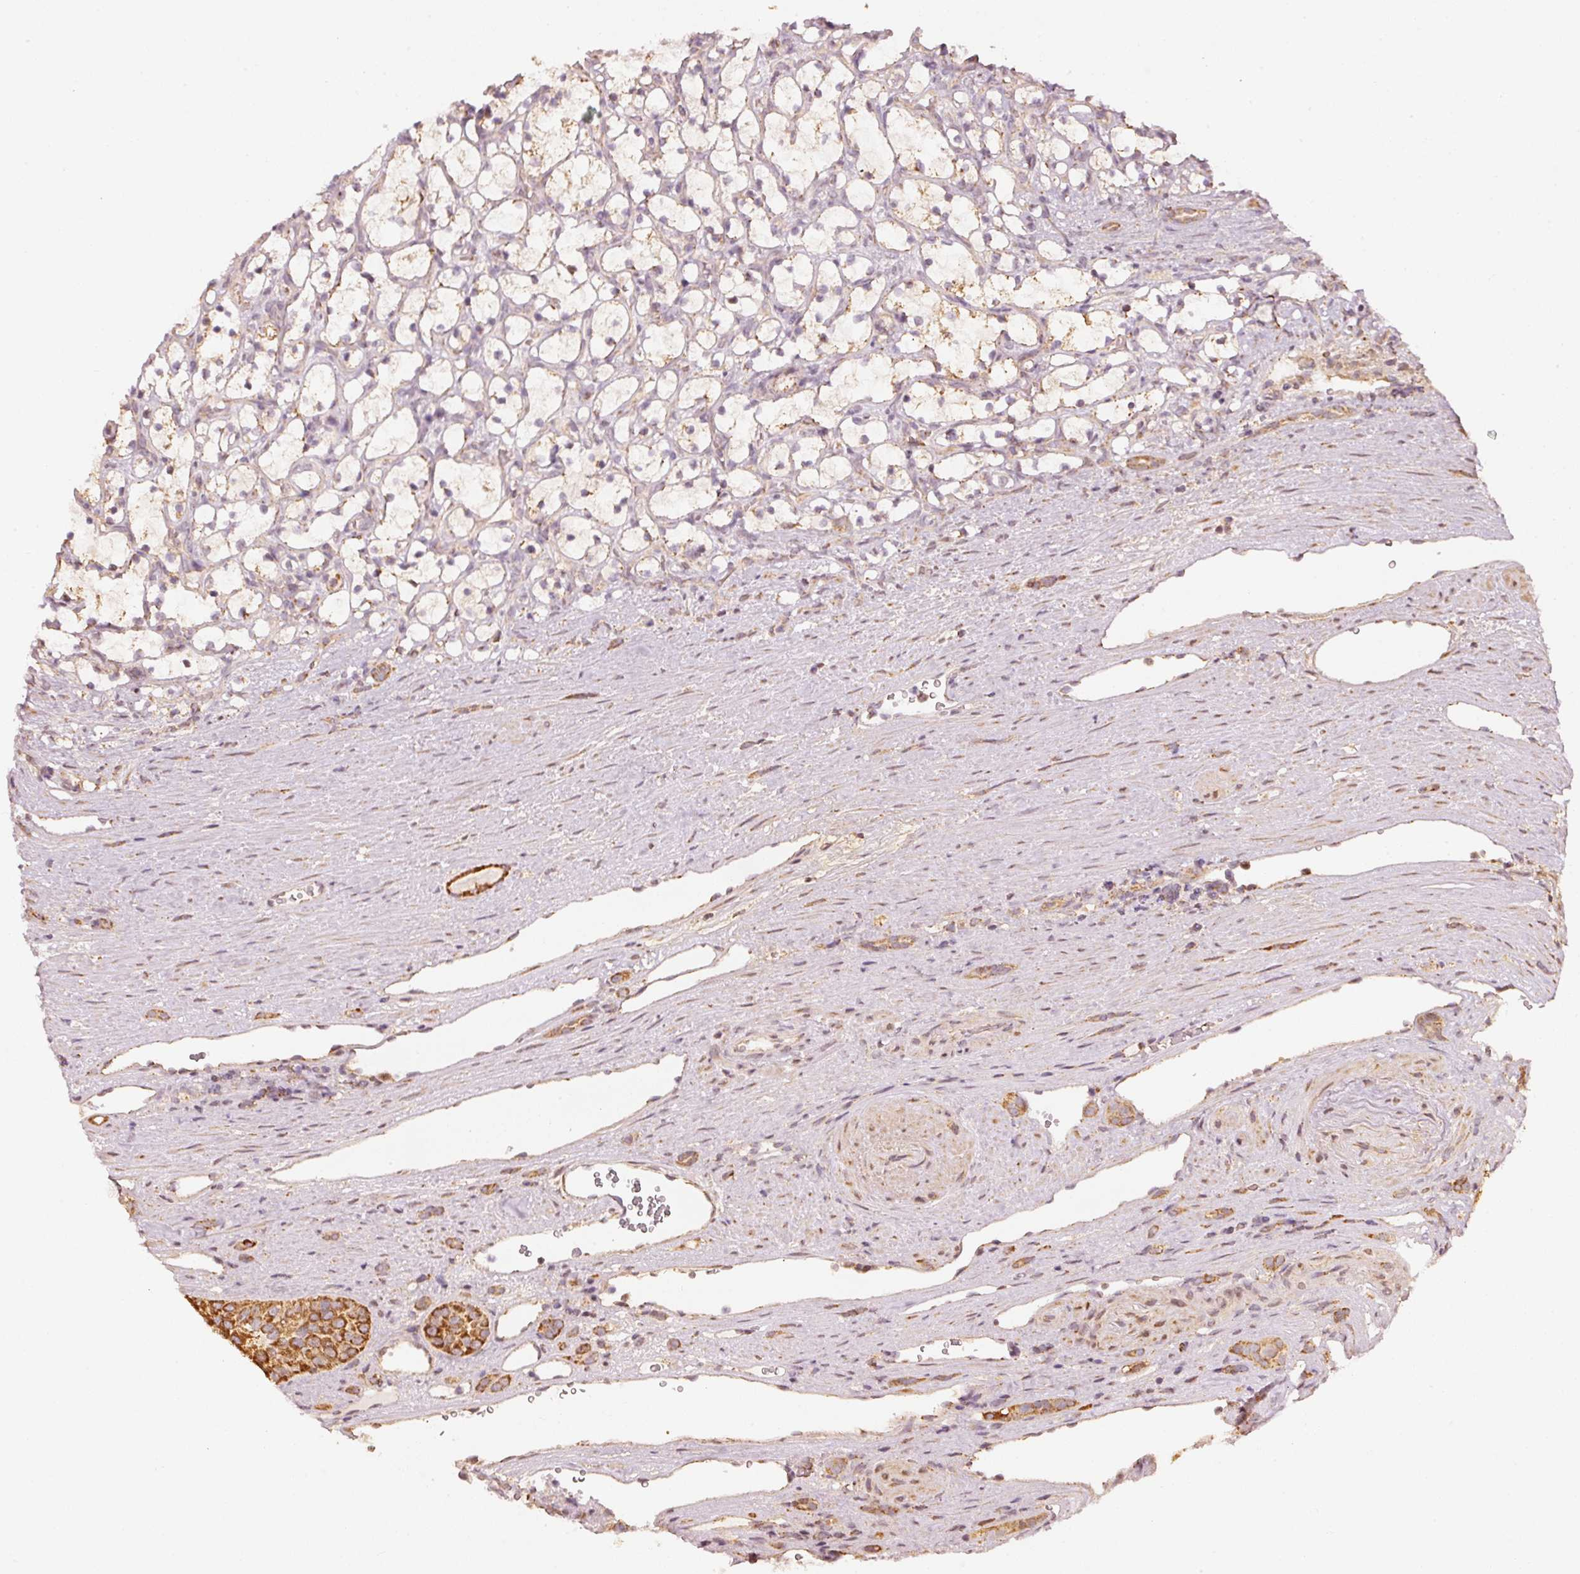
{"staining": {"intensity": "negative", "quantity": "none", "location": "none"}, "tissue": "renal cancer", "cell_type": "Tumor cells", "image_type": "cancer", "snomed": [{"axis": "morphology", "description": "Adenocarcinoma, NOS"}, {"axis": "topography", "description": "Kidney"}], "caption": "DAB immunohistochemical staining of adenocarcinoma (renal) displays no significant staining in tumor cells.", "gene": "RAB35", "patient": {"sex": "female", "age": 69}}